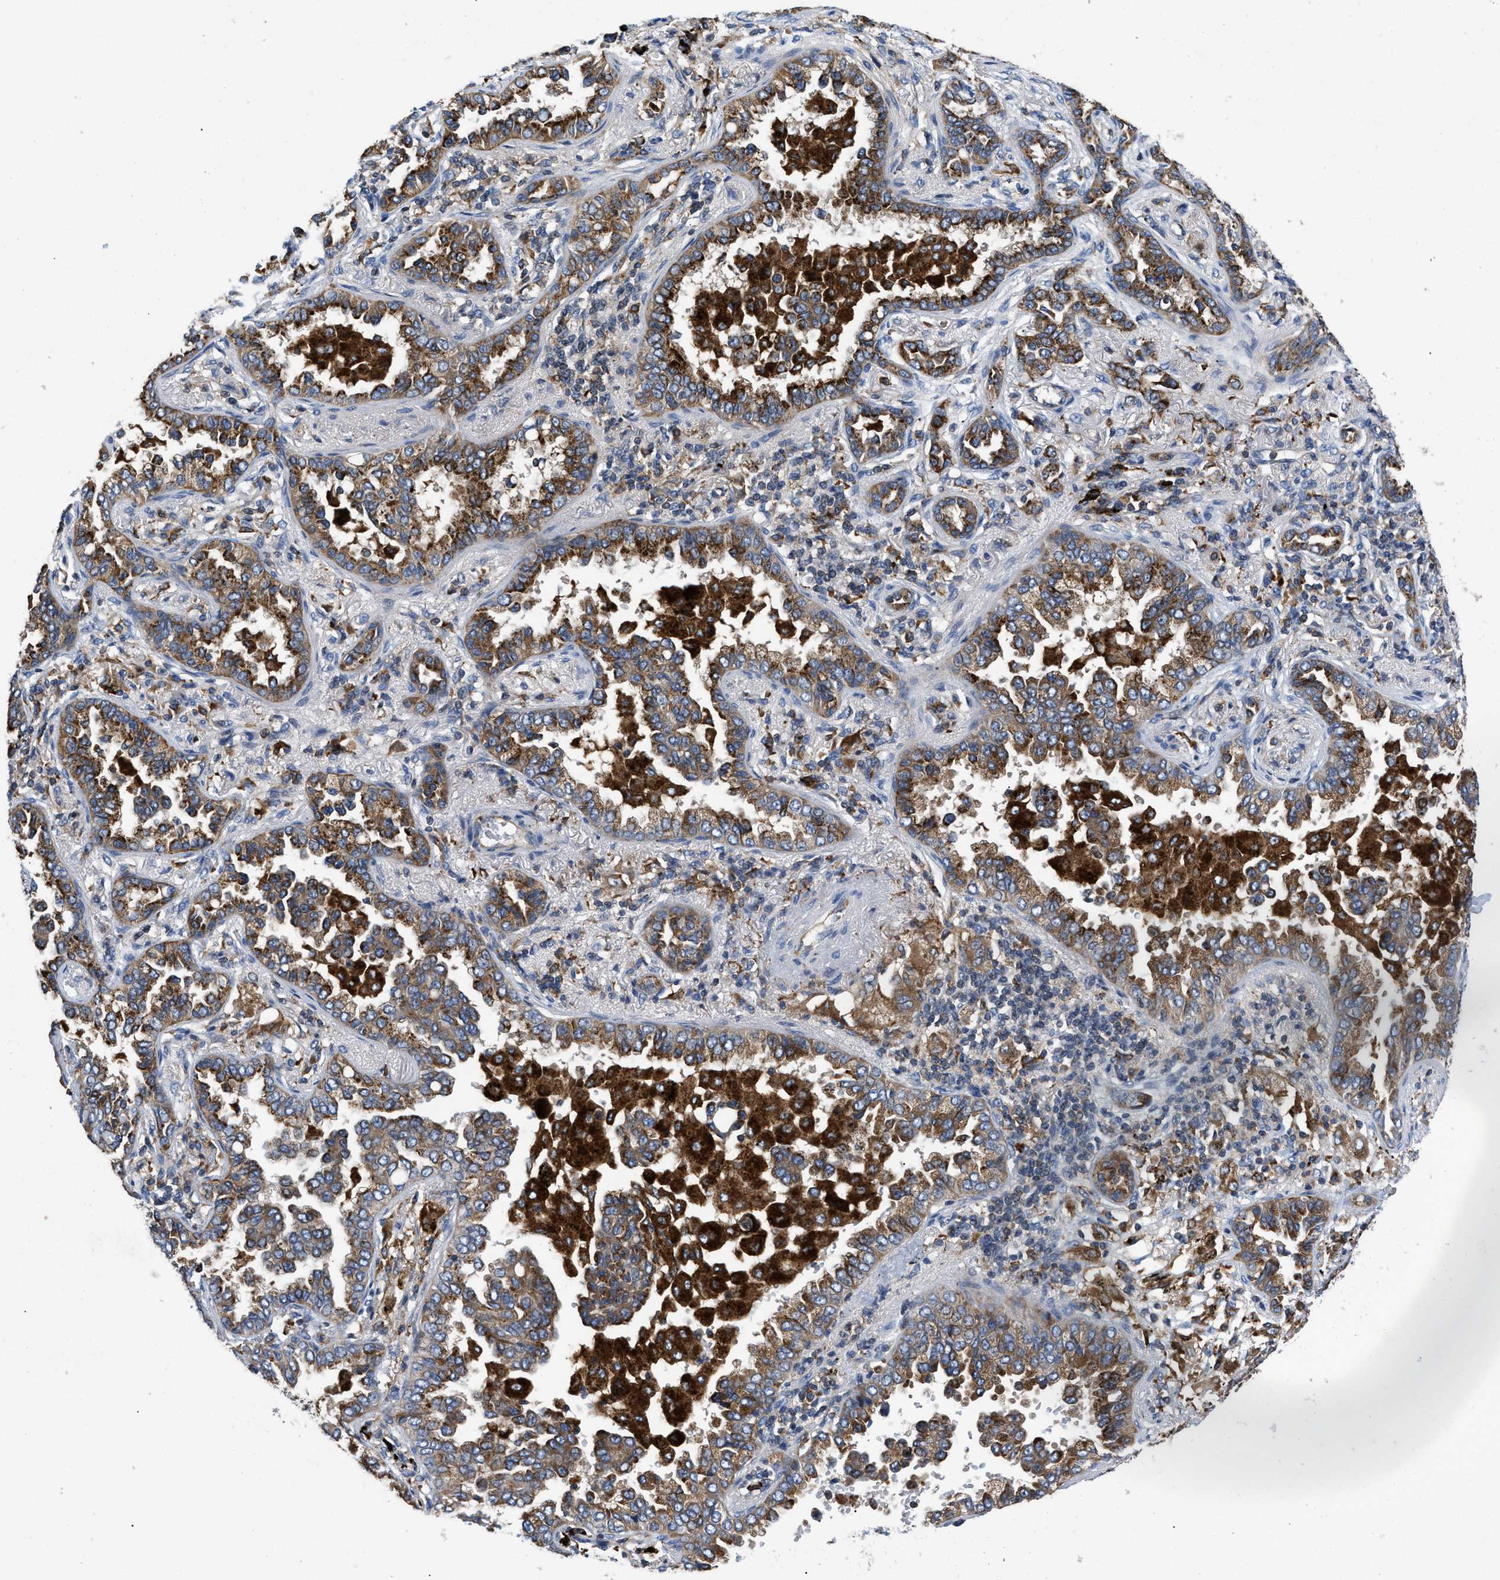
{"staining": {"intensity": "moderate", "quantity": ">75%", "location": "cytoplasmic/membranous"}, "tissue": "lung cancer", "cell_type": "Tumor cells", "image_type": "cancer", "snomed": [{"axis": "morphology", "description": "Normal tissue, NOS"}, {"axis": "morphology", "description": "Adenocarcinoma, NOS"}, {"axis": "topography", "description": "Lung"}], "caption": "Human adenocarcinoma (lung) stained for a protein (brown) exhibits moderate cytoplasmic/membranous positive staining in about >75% of tumor cells.", "gene": "ENPP4", "patient": {"sex": "male", "age": 59}}